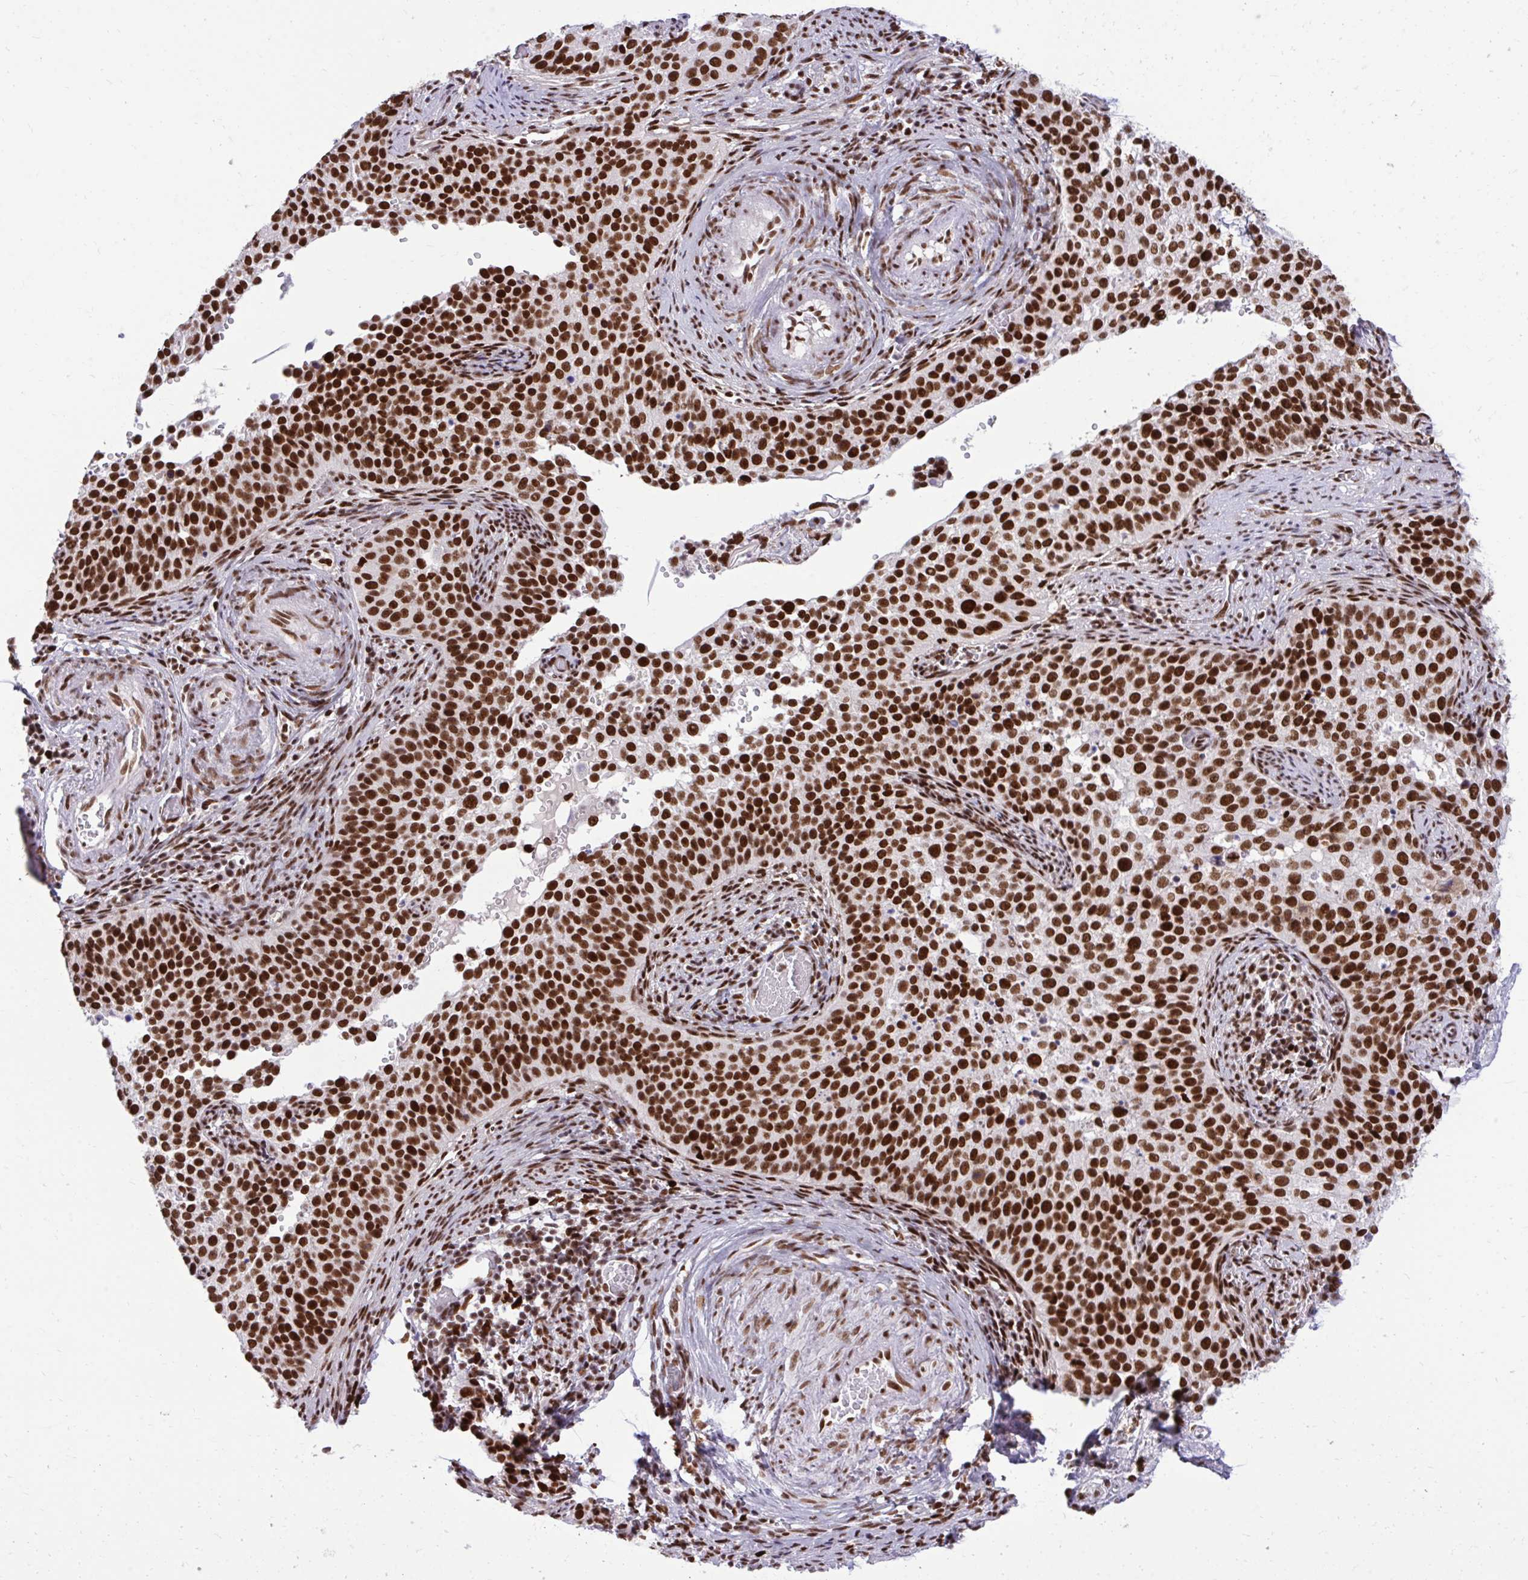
{"staining": {"intensity": "strong", "quantity": ">75%", "location": "nuclear"}, "tissue": "cervical cancer", "cell_type": "Tumor cells", "image_type": "cancer", "snomed": [{"axis": "morphology", "description": "Squamous cell carcinoma, NOS"}, {"axis": "topography", "description": "Cervix"}], "caption": "A high amount of strong nuclear expression is identified in about >75% of tumor cells in cervical squamous cell carcinoma tissue.", "gene": "CDYL", "patient": {"sex": "female", "age": 44}}